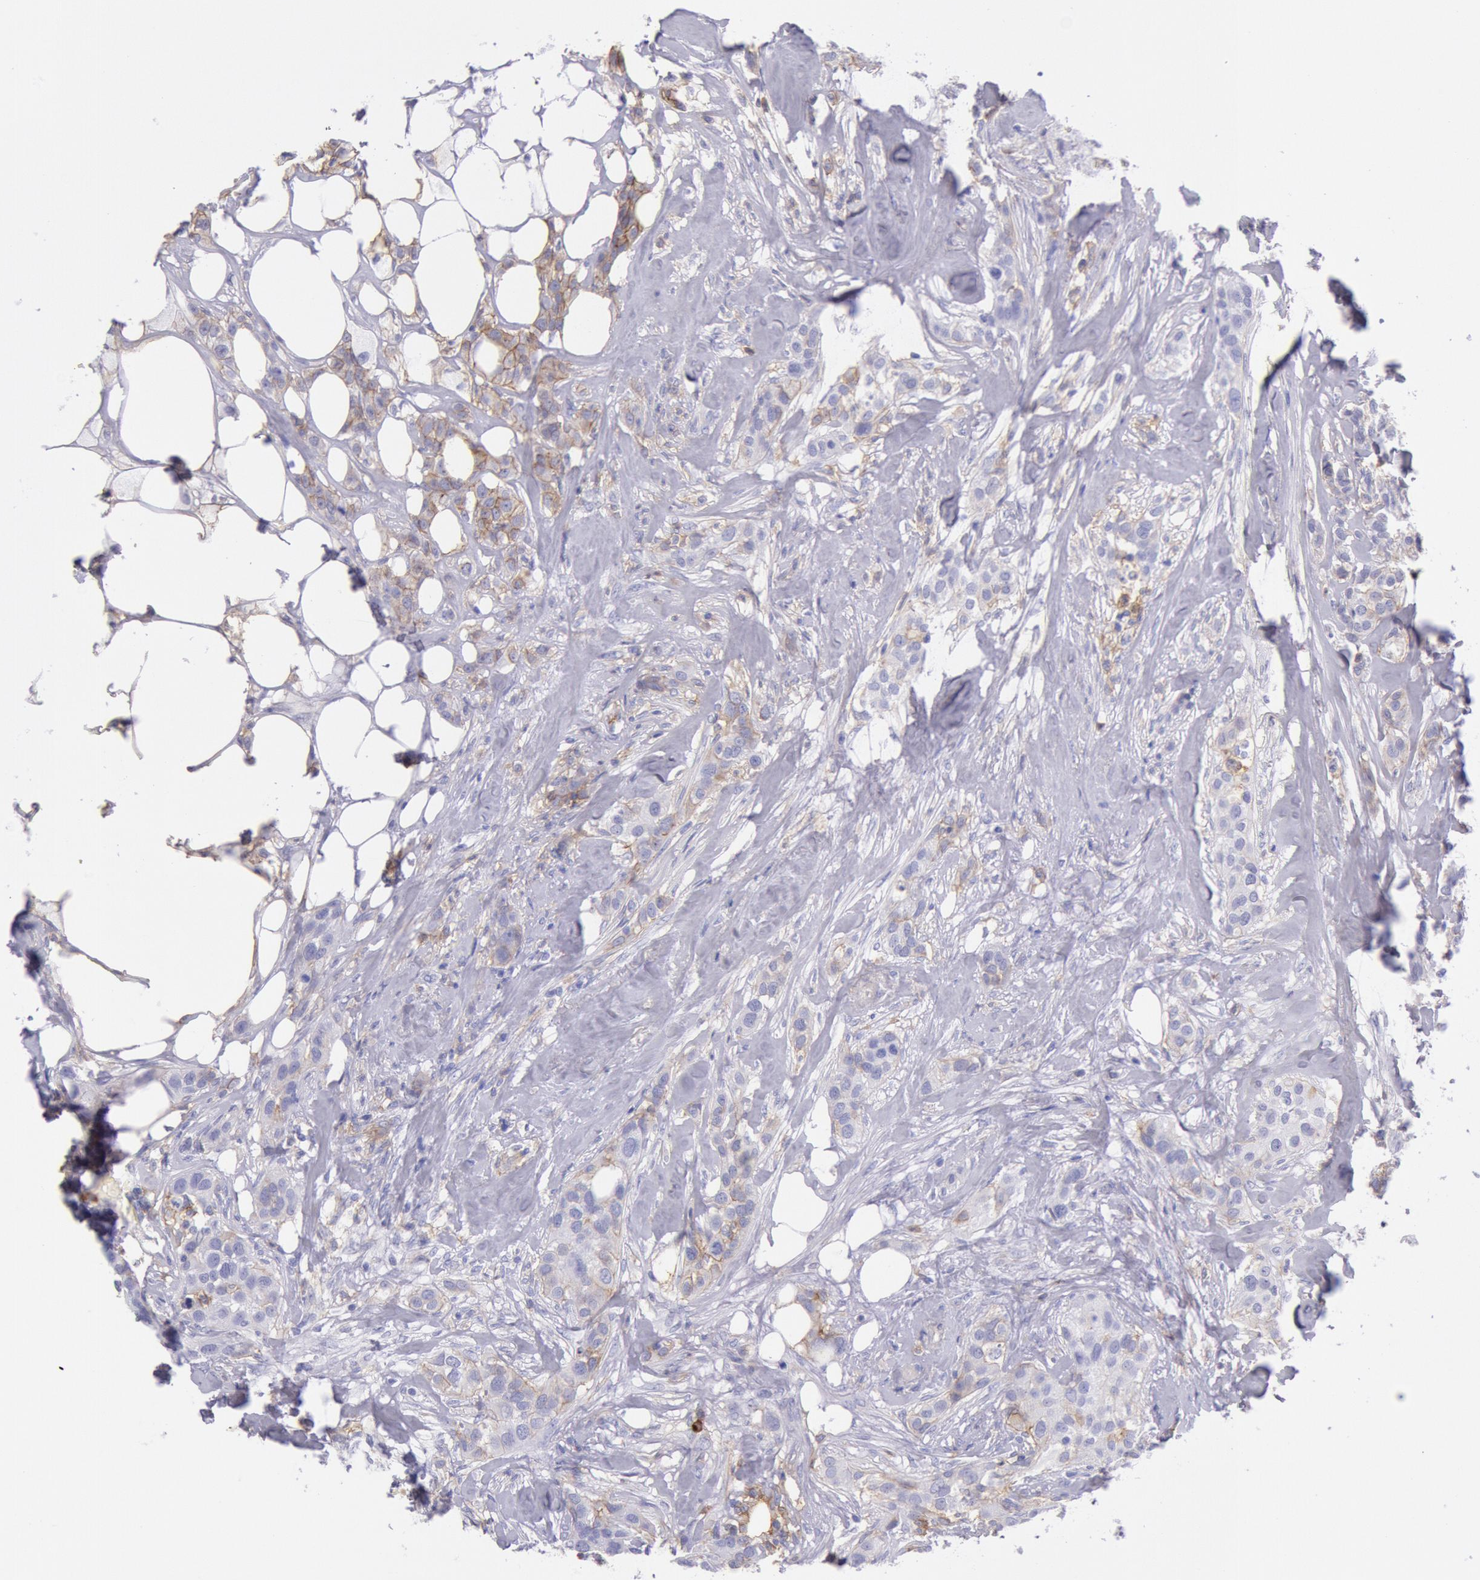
{"staining": {"intensity": "weak", "quantity": "25%-75%", "location": "cytoplasmic/membranous"}, "tissue": "breast cancer", "cell_type": "Tumor cells", "image_type": "cancer", "snomed": [{"axis": "morphology", "description": "Duct carcinoma"}, {"axis": "topography", "description": "Breast"}], "caption": "Infiltrating ductal carcinoma (breast) stained with a protein marker exhibits weak staining in tumor cells.", "gene": "LYN", "patient": {"sex": "female", "age": 45}}